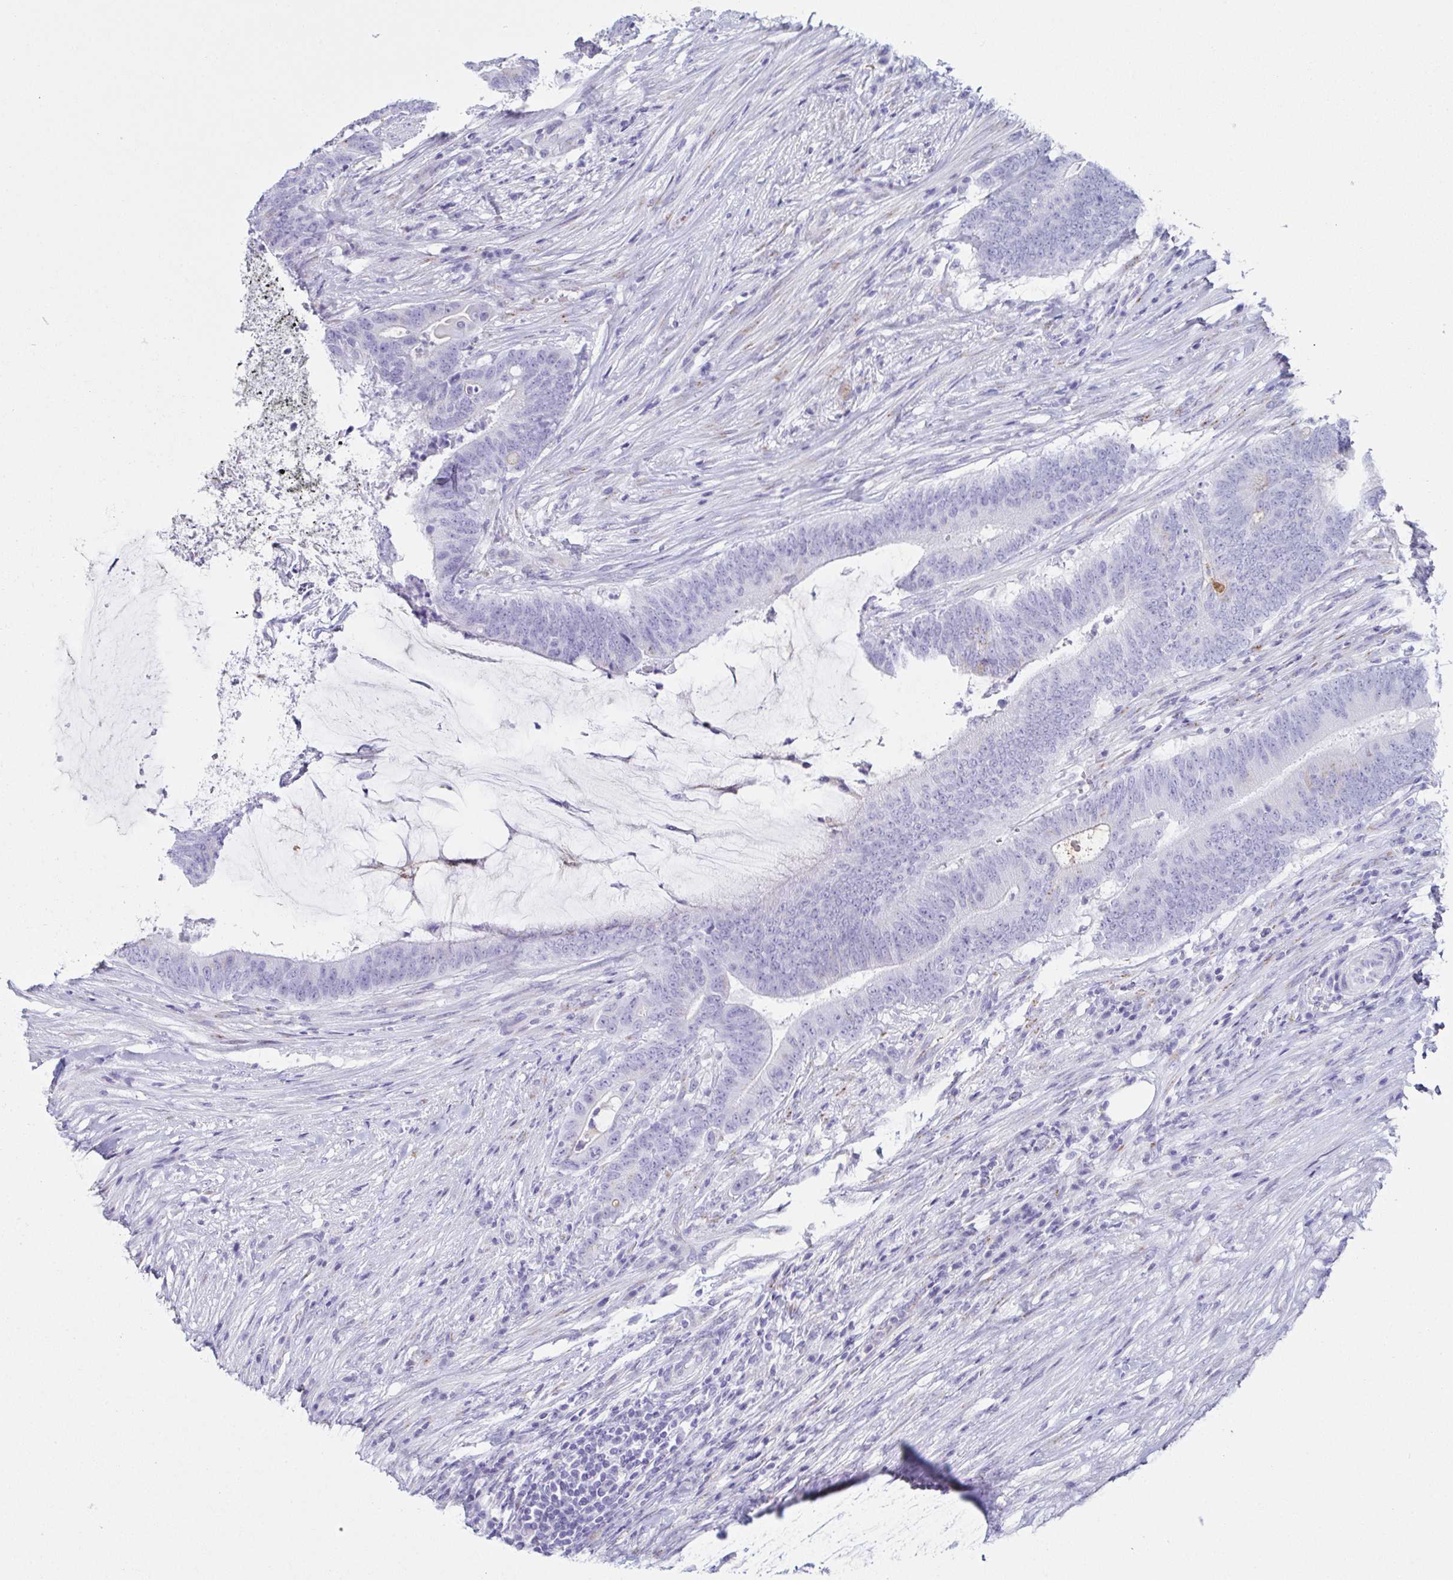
{"staining": {"intensity": "weak", "quantity": "<25%", "location": "cytoplasmic/membranous"}, "tissue": "colorectal cancer", "cell_type": "Tumor cells", "image_type": "cancer", "snomed": [{"axis": "morphology", "description": "Adenocarcinoma, NOS"}, {"axis": "topography", "description": "Colon"}], "caption": "Colorectal cancer stained for a protein using immunohistochemistry shows no expression tumor cells.", "gene": "LDLRAD1", "patient": {"sex": "female", "age": 43}}